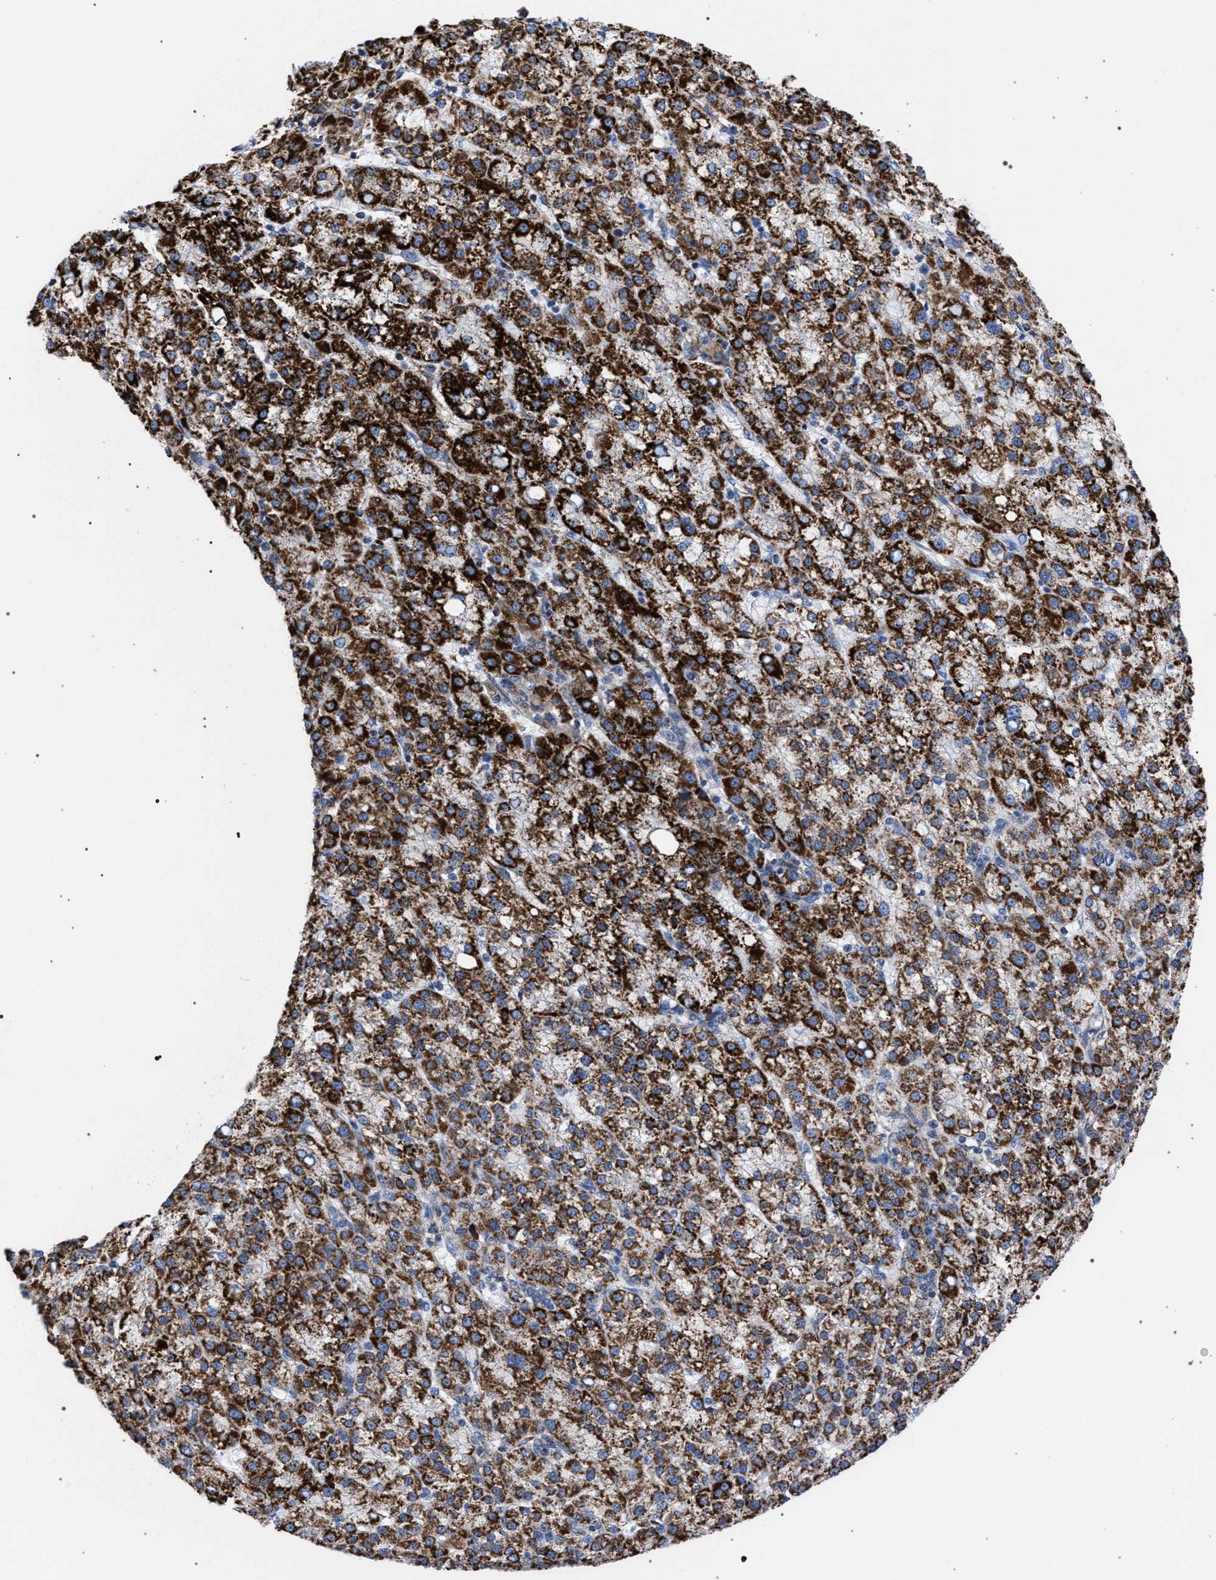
{"staining": {"intensity": "strong", "quantity": ">75%", "location": "cytoplasmic/membranous"}, "tissue": "liver cancer", "cell_type": "Tumor cells", "image_type": "cancer", "snomed": [{"axis": "morphology", "description": "Carcinoma, Hepatocellular, NOS"}, {"axis": "topography", "description": "Liver"}], "caption": "Protein expression analysis of human hepatocellular carcinoma (liver) reveals strong cytoplasmic/membranous staining in approximately >75% of tumor cells.", "gene": "ACADS", "patient": {"sex": "female", "age": 58}}